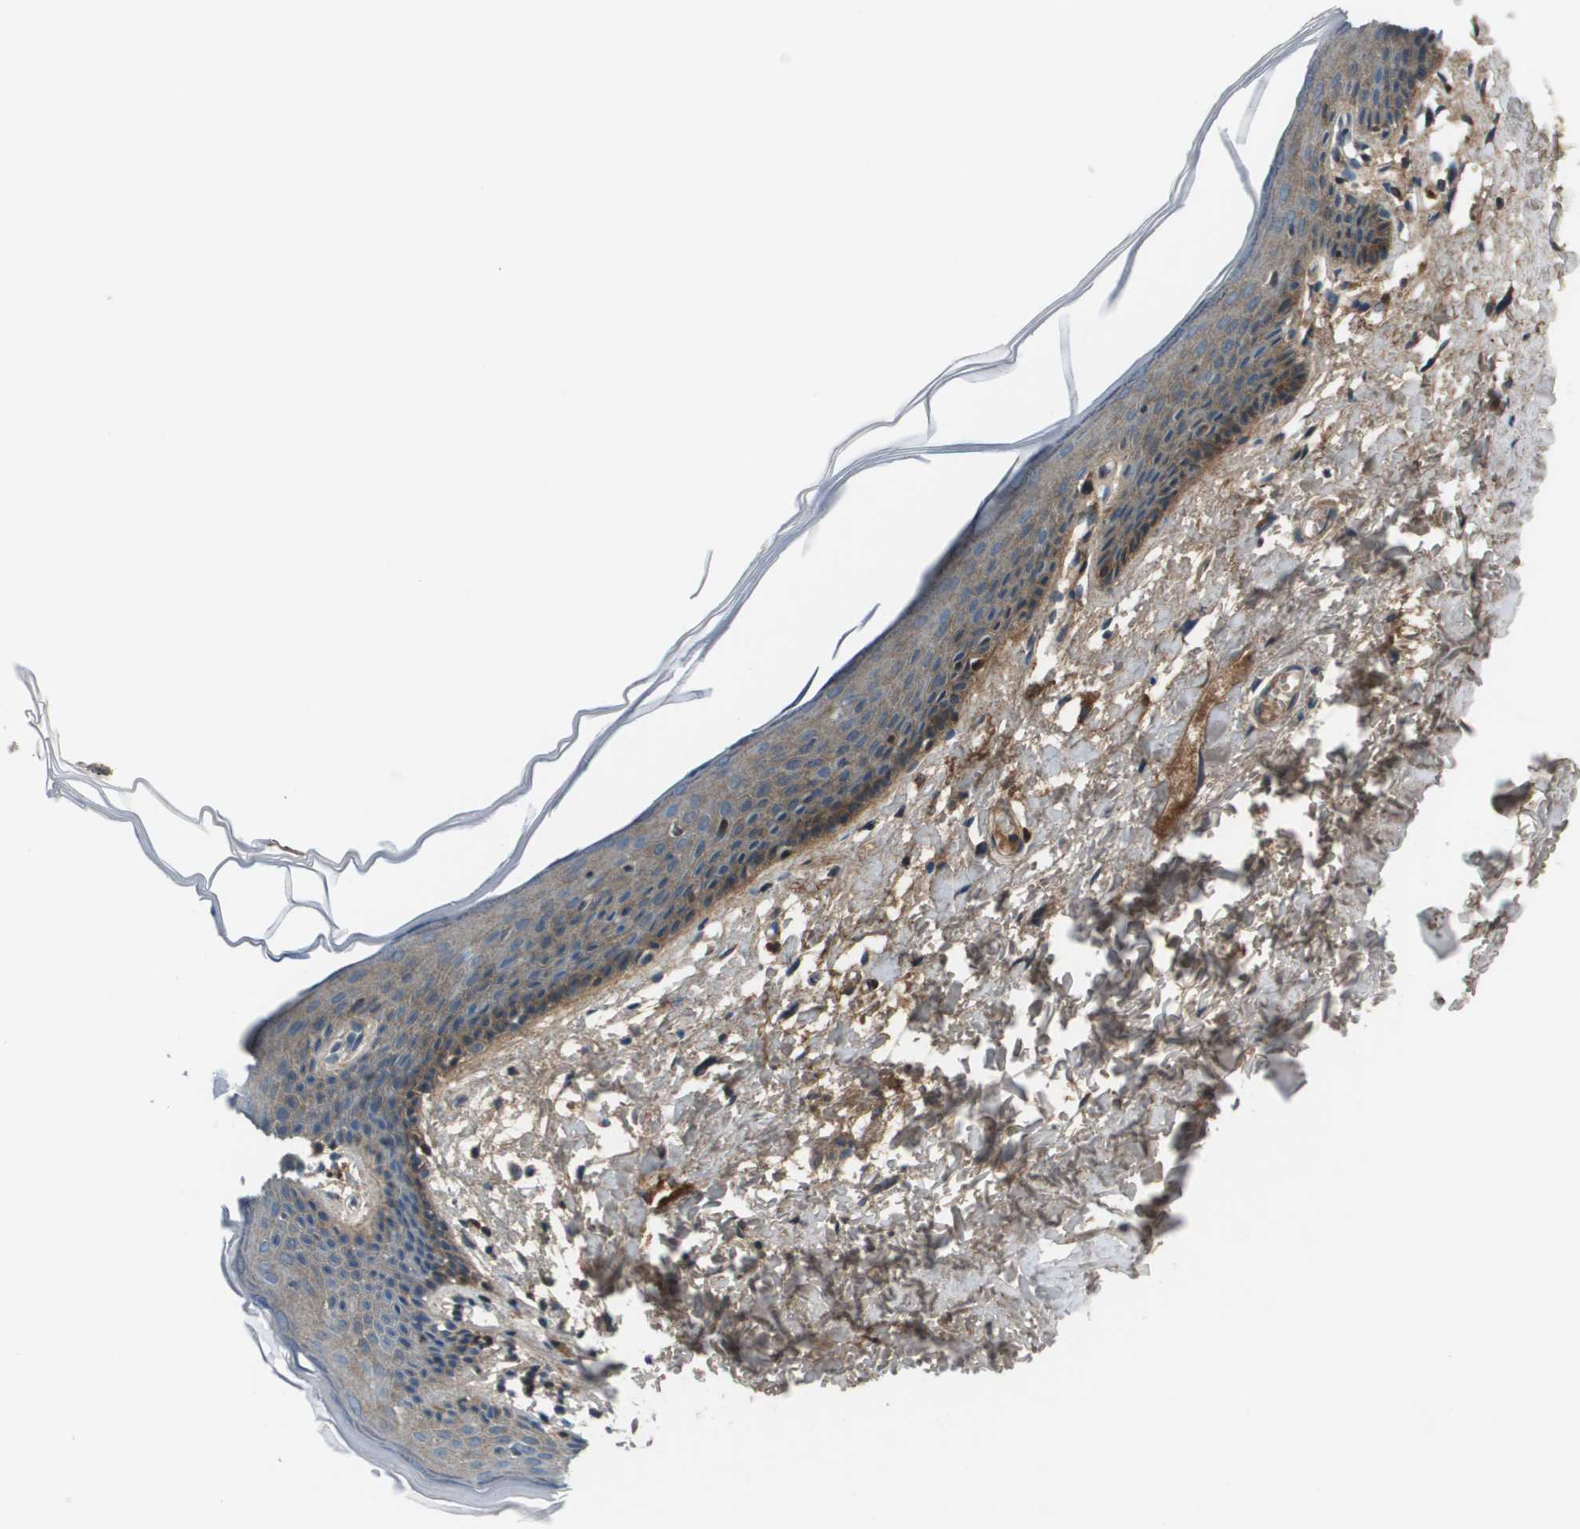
{"staining": {"intensity": "weak", "quantity": "25%-75%", "location": "cytoplasmic/membranous"}, "tissue": "skin", "cell_type": "Epidermal cells", "image_type": "normal", "snomed": [{"axis": "morphology", "description": "Normal tissue, NOS"}, {"axis": "topography", "description": "Vulva"}], "caption": "DAB (3,3'-diaminobenzidine) immunohistochemical staining of benign human skin demonstrates weak cytoplasmic/membranous protein staining in about 25%-75% of epidermal cells. (DAB (3,3'-diaminobenzidine) IHC, brown staining for protein, blue staining for nuclei).", "gene": "PCOLCE", "patient": {"sex": "female", "age": 54}}